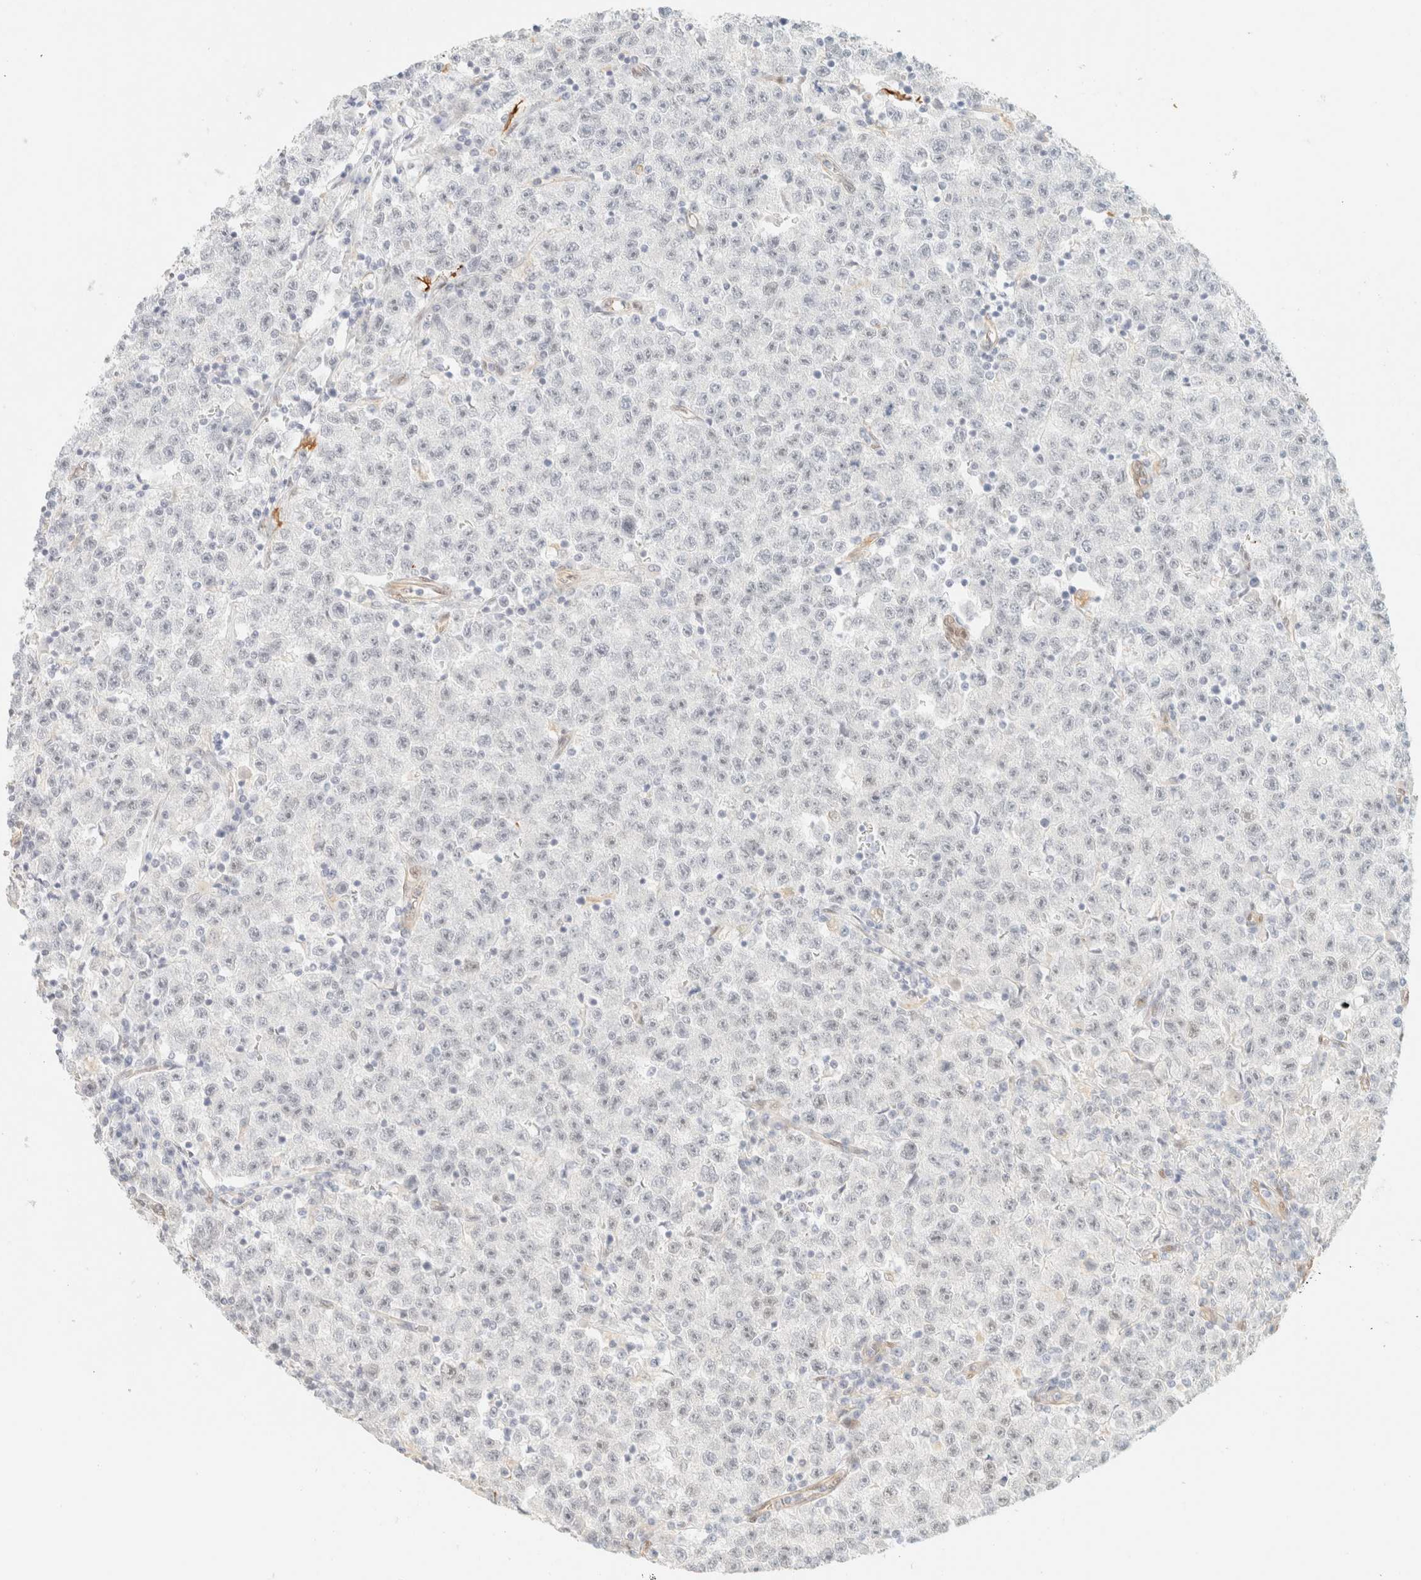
{"staining": {"intensity": "weak", "quantity": "<25%", "location": "nuclear"}, "tissue": "testis cancer", "cell_type": "Tumor cells", "image_type": "cancer", "snomed": [{"axis": "morphology", "description": "Seminoma, NOS"}, {"axis": "topography", "description": "Testis"}], "caption": "Immunohistochemistry photomicrograph of testis cancer stained for a protein (brown), which demonstrates no expression in tumor cells.", "gene": "ZSCAN18", "patient": {"sex": "male", "age": 22}}